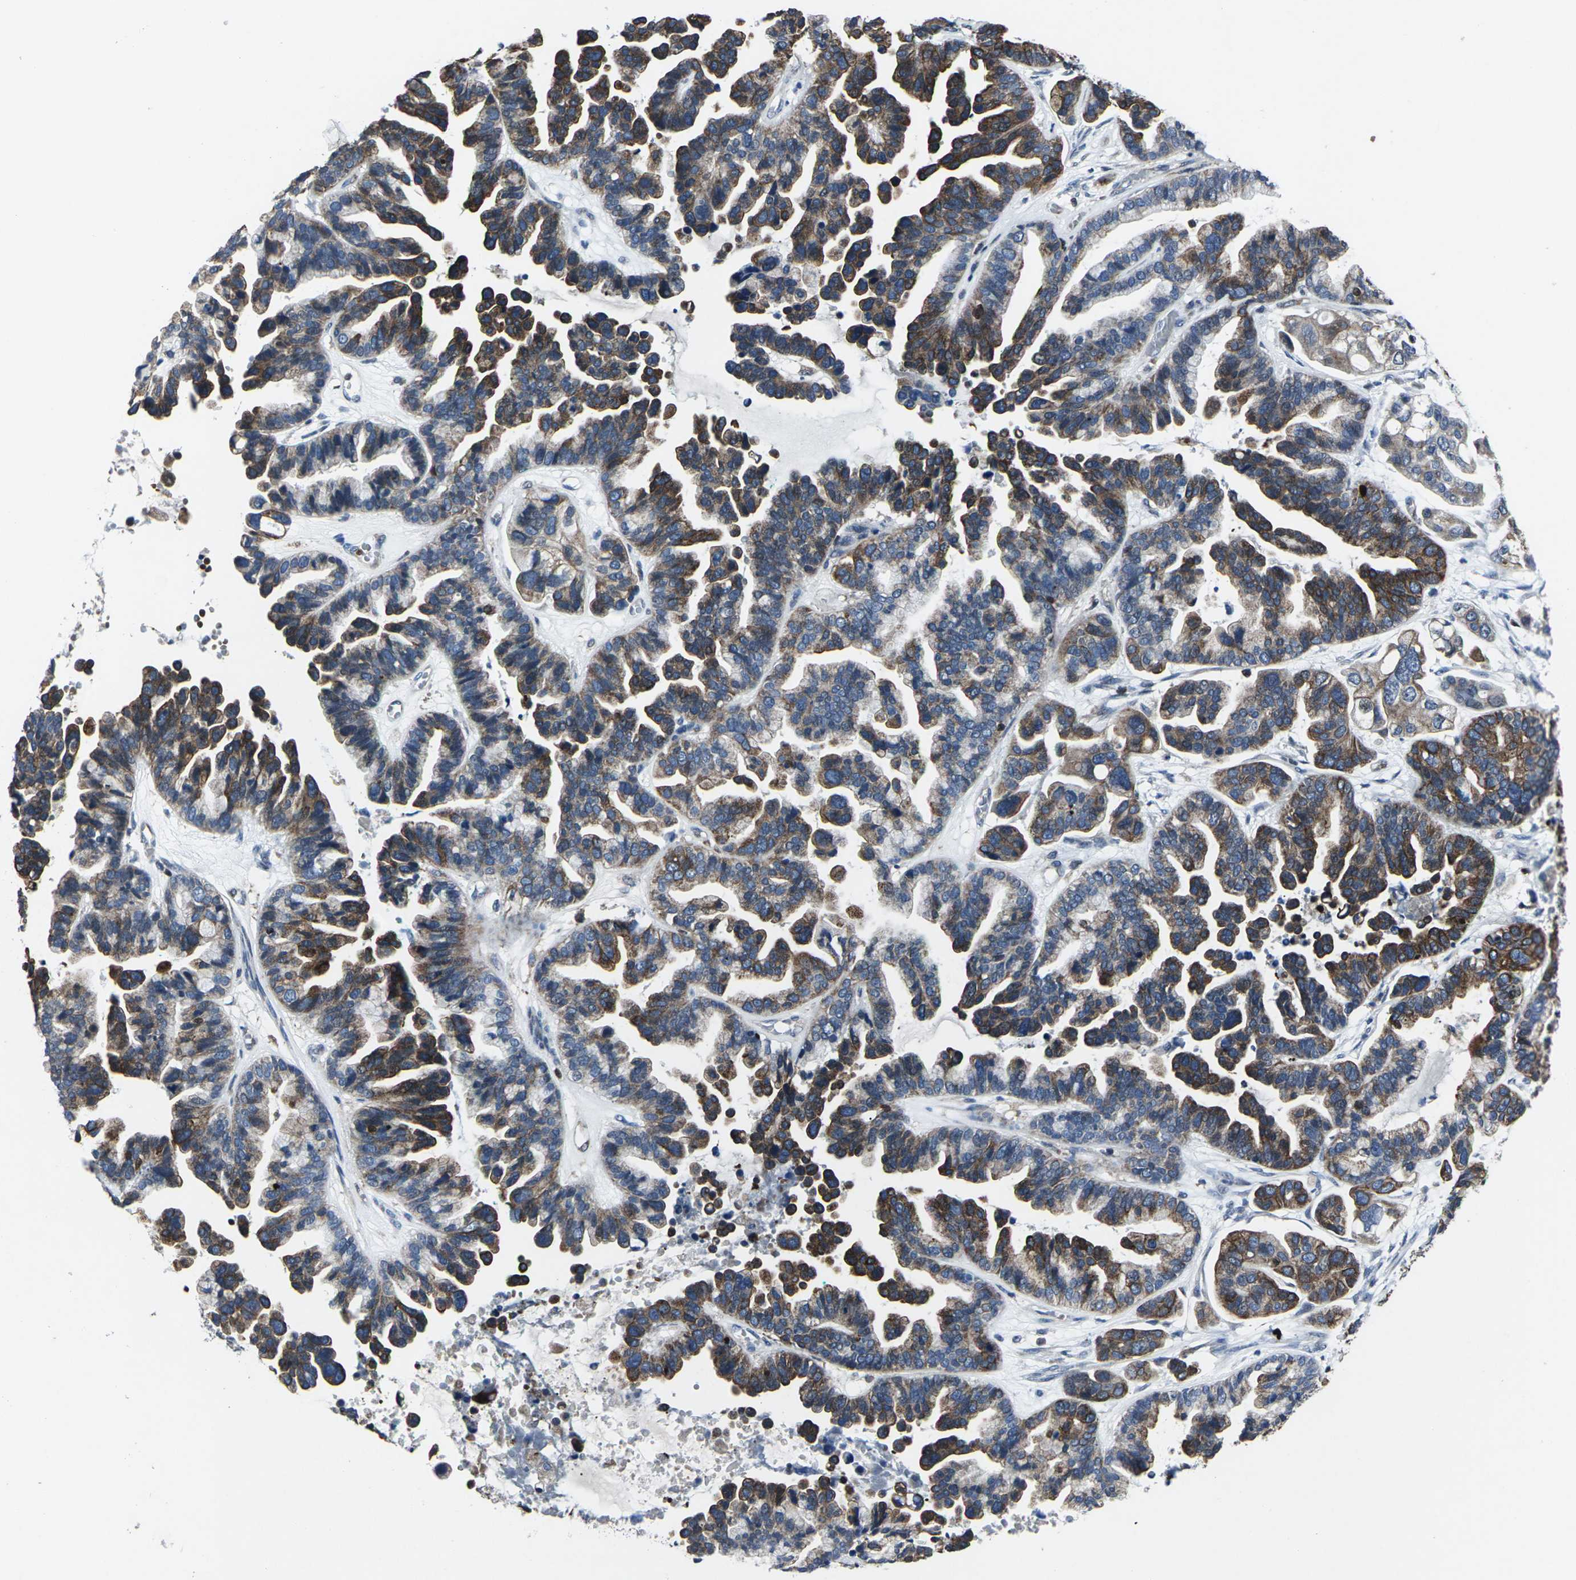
{"staining": {"intensity": "moderate", "quantity": ">75%", "location": "cytoplasmic/membranous"}, "tissue": "ovarian cancer", "cell_type": "Tumor cells", "image_type": "cancer", "snomed": [{"axis": "morphology", "description": "Cystadenocarcinoma, serous, NOS"}, {"axis": "topography", "description": "Ovary"}], "caption": "An image showing moderate cytoplasmic/membranous staining in approximately >75% of tumor cells in ovarian cancer, as visualized by brown immunohistochemical staining.", "gene": "STAT4", "patient": {"sex": "female", "age": 56}}